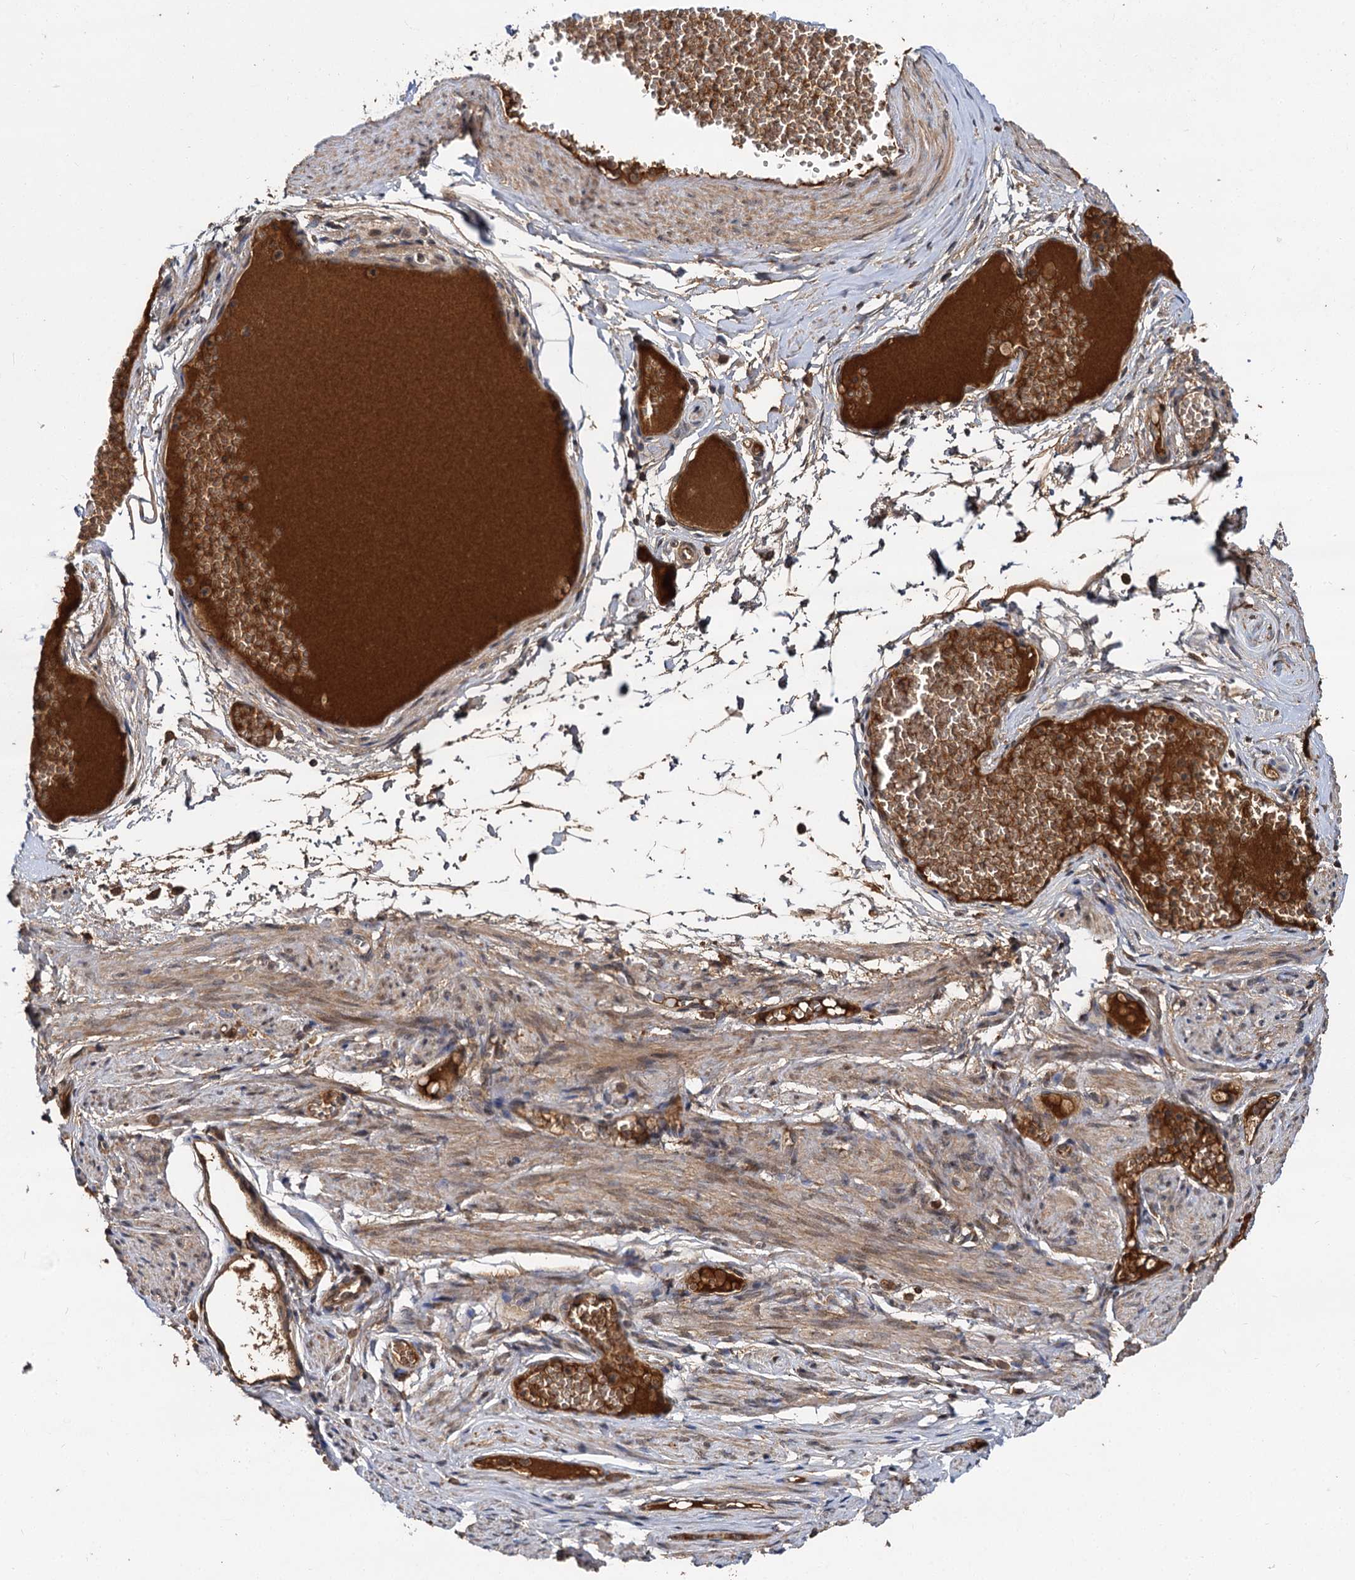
{"staining": {"intensity": "moderate", "quantity": "<25%", "location": "cytoplasmic/membranous"}, "tissue": "adipose tissue", "cell_type": "Adipocytes", "image_type": "normal", "snomed": [{"axis": "morphology", "description": "Normal tissue, NOS"}, {"axis": "topography", "description": "Smooth muscle"}, {"axis": "topography", "description": "Peripheral nerve tissue"}], "caption": "This micrograph shows benign adipose tissue stained with IHC to label a protein in brown. The cytoplasmic/membranous of adipocytes show moderate positivity for the protein. Nuclei are counter-stained blue.", "gene": "MBD6", "patient": {"sex": "female", "age": 39}}